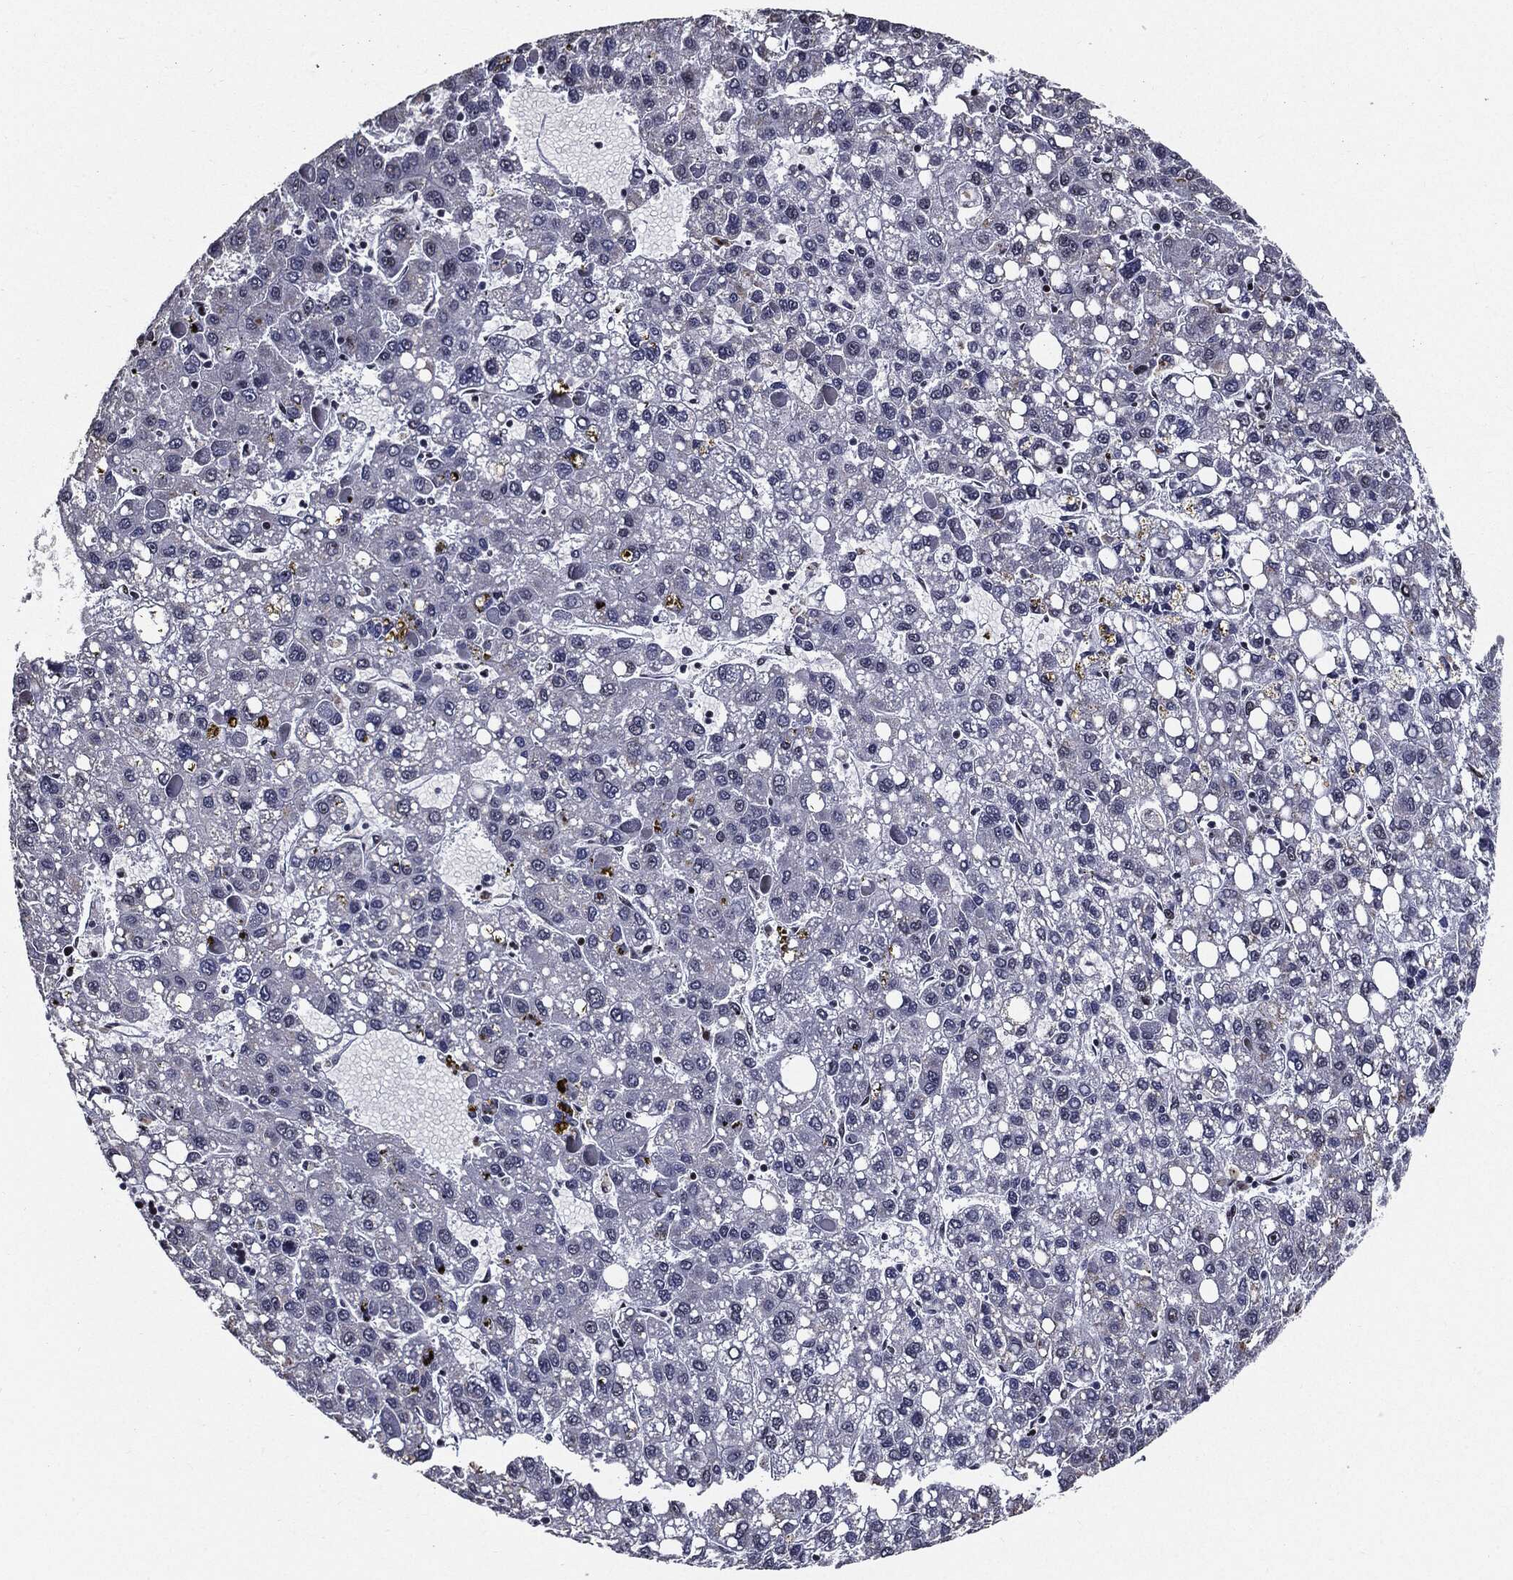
{"staining": {"intensity": "negative", "quantity": "none", "location": "none"}, "tissue": "liver cancer", "cell_type": "Tumor cells", "image_type": "cancer", "snomed": [{"axis": "morphology", "description": "Carcinoma, Hepatocellular, NOS"}, {"axis": "topography", "description": "Liver"}], "caption": "DAB immunohistochemical staining of human liver hepatocellular carcinoma demonstrates no significant expression in tumor cells.", "gene": "ZFP91", "patient": {"sex": "female", "age": 82}}